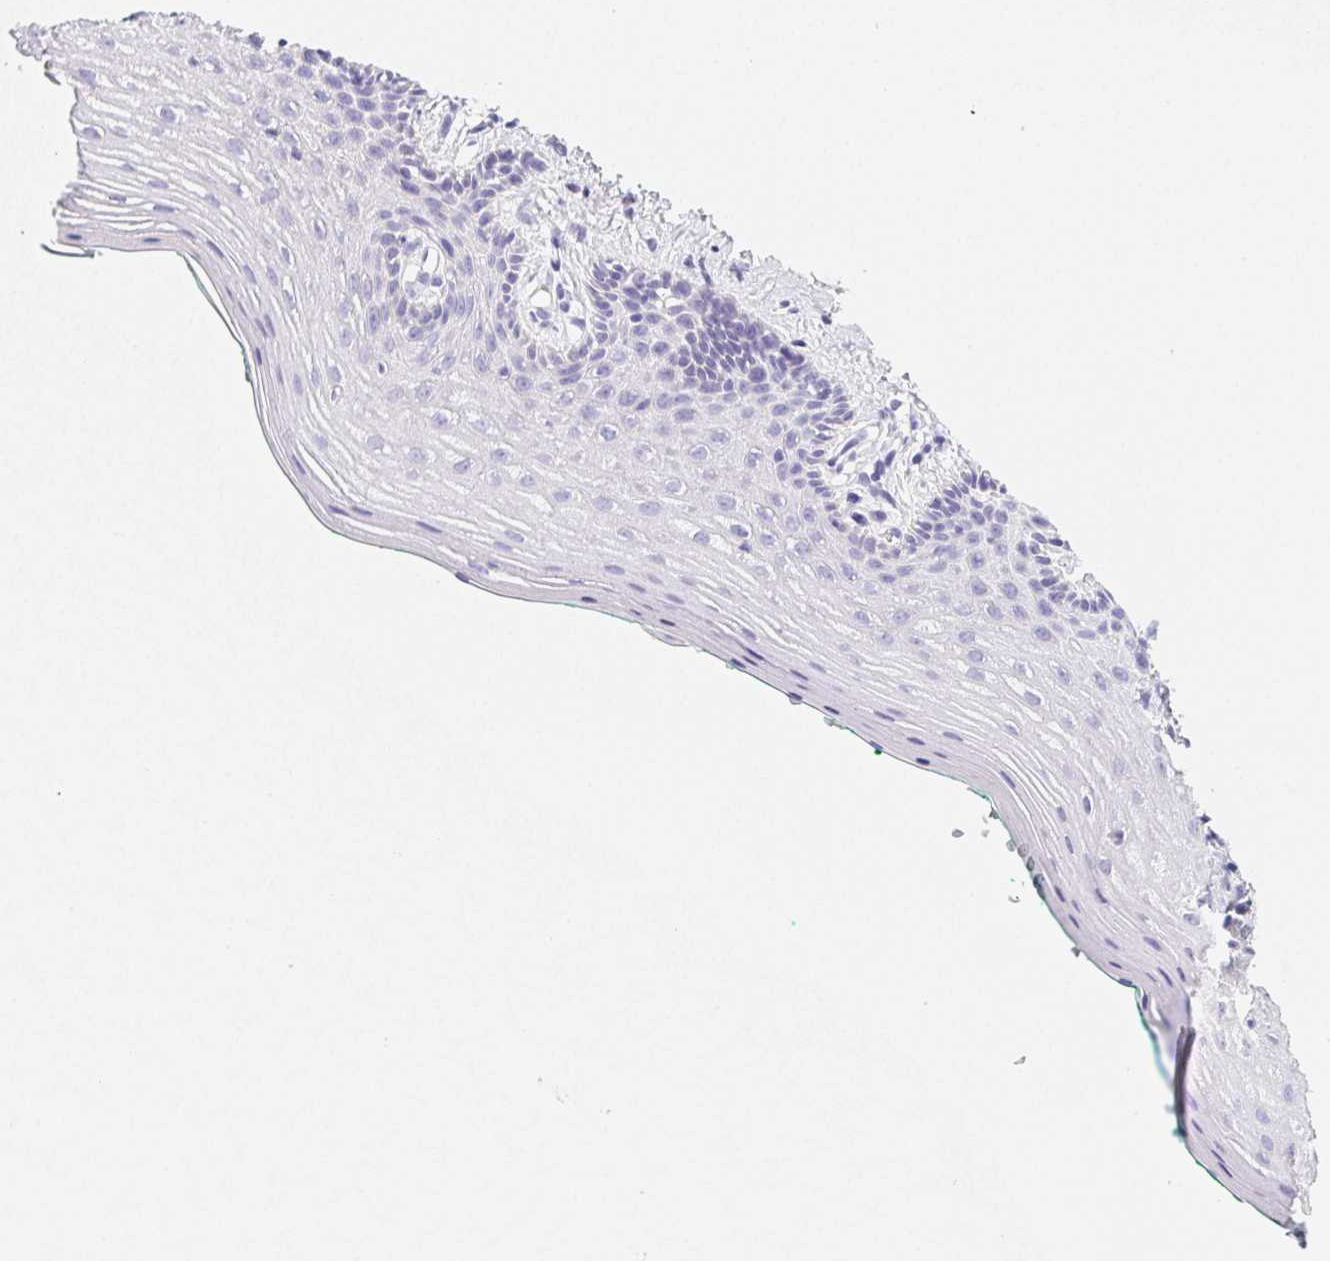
{"staining": {"intensity": "negative", "quantity": "none", "location": "none"}, "tissue": "vagina", "cell_type": "Squamous epithelial cells", "image_type": "normal", "snomed": [{"axis": "morphology", "description": "Normal tissue, NOS"}, {"axis": "topography", "description": "Vagina"}], "caption": "A high-resolution histopathology image shows immunohistochemistry staining of benign vagina, which reveals no significant positivity in squamous epithelial cells.", "gene": "ITIH2", "patient": {"sex": "female", "age": 42}}